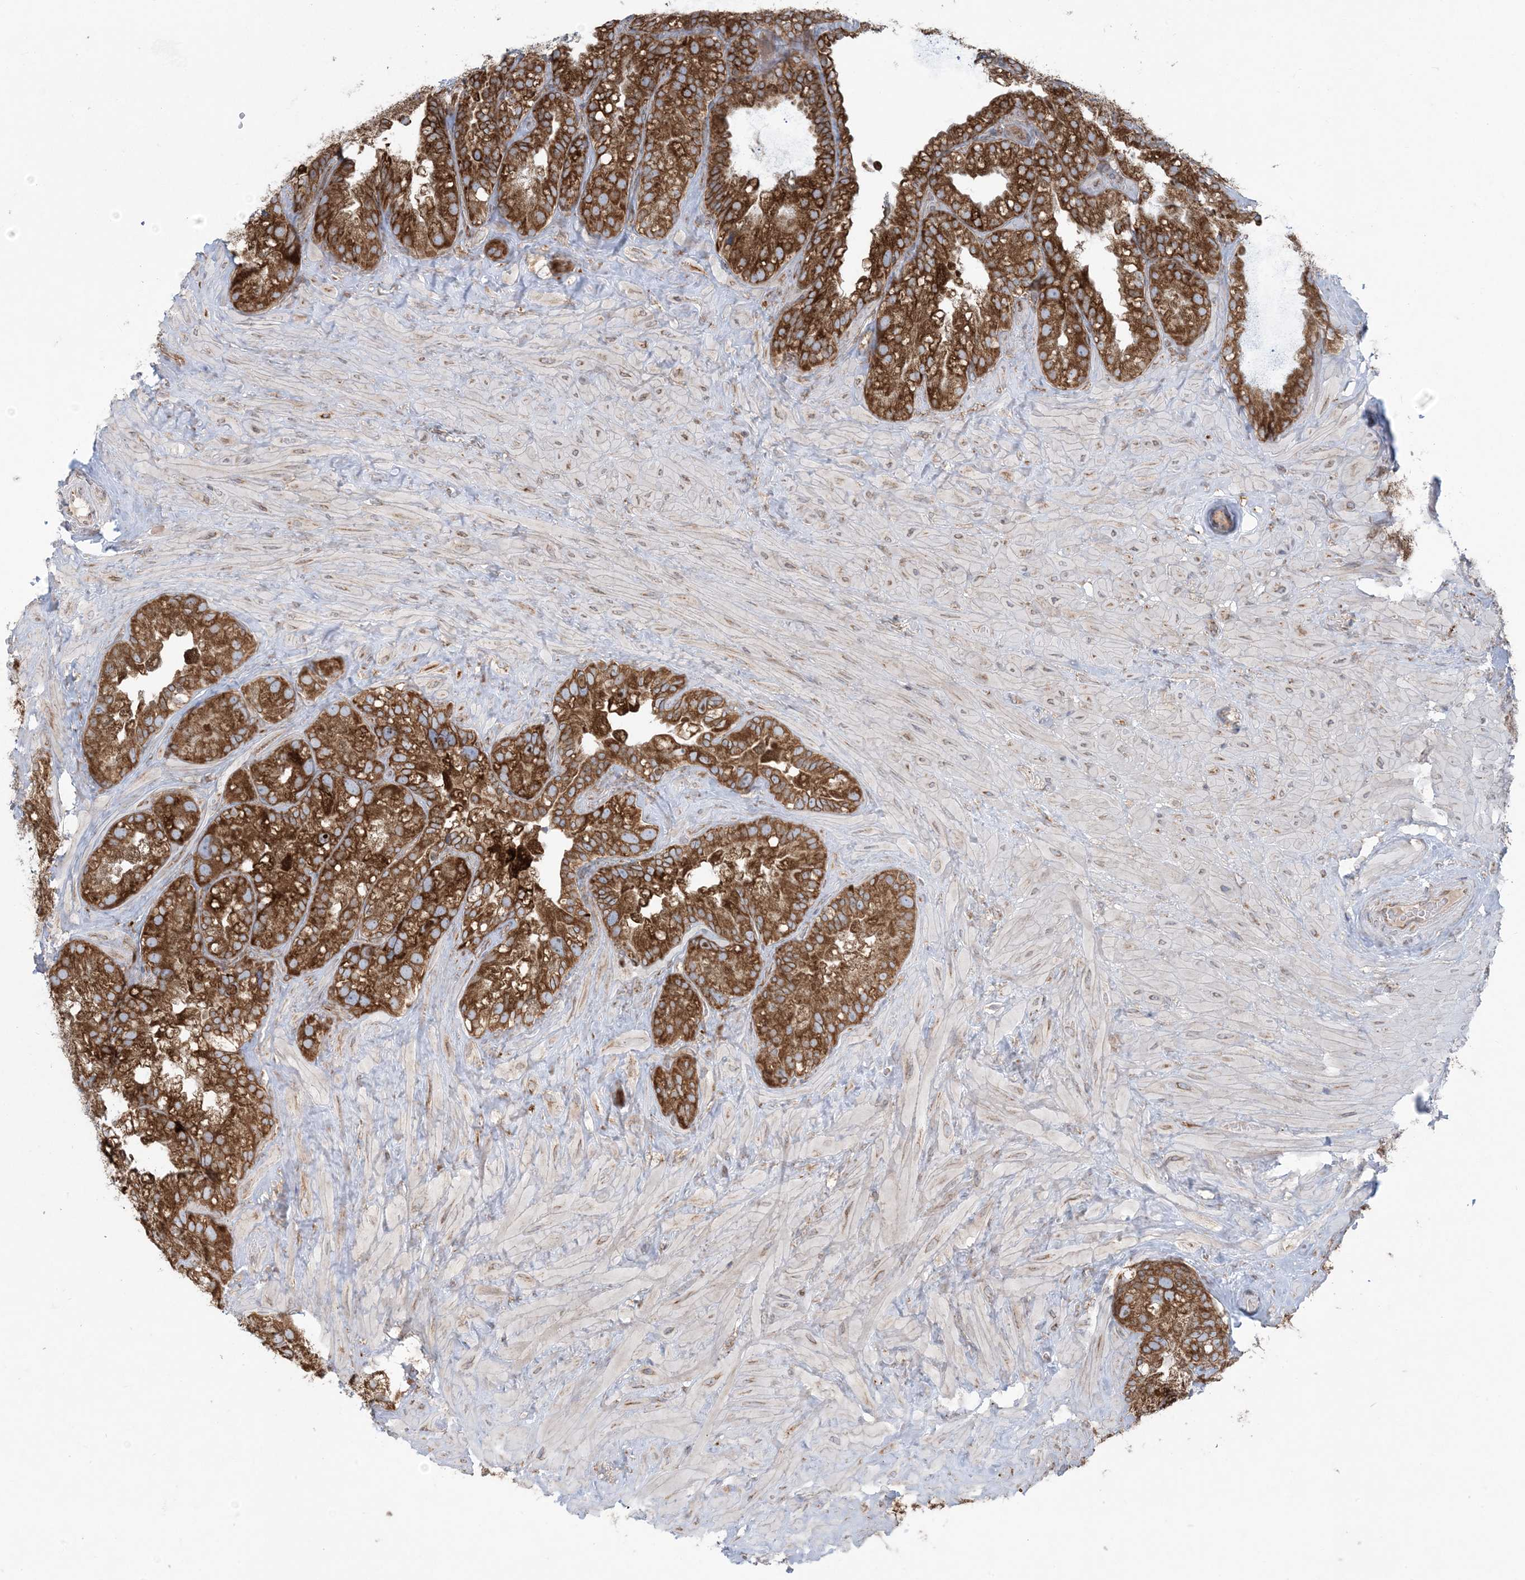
{"staining": {"intensity": "strong", "quantity": ">75%", "location": "cytoplasmic/membranous"}, "tissue": "seminal vesicle", "cell_type": "Glandular cells", "image_type": "normal", "snomed": [{"axis": "morphology", "description": "Normal tissue, NOS"}, {"axis": "topography", "description": "Prostate"}, {"axis": "topography", "description": "Seminal veicle"}], "caption": "High-power microscopy captured an immunohistochemistry (IHC) image of unremarkable seminal vesicle, revealing strong cytoplasmic/membranous staining in about >75% of glandular cells. (IHC, brightfield microscopy, high magnification).", "gene": "UBXN4", "patient": {"sex": "male", "age": 68}}